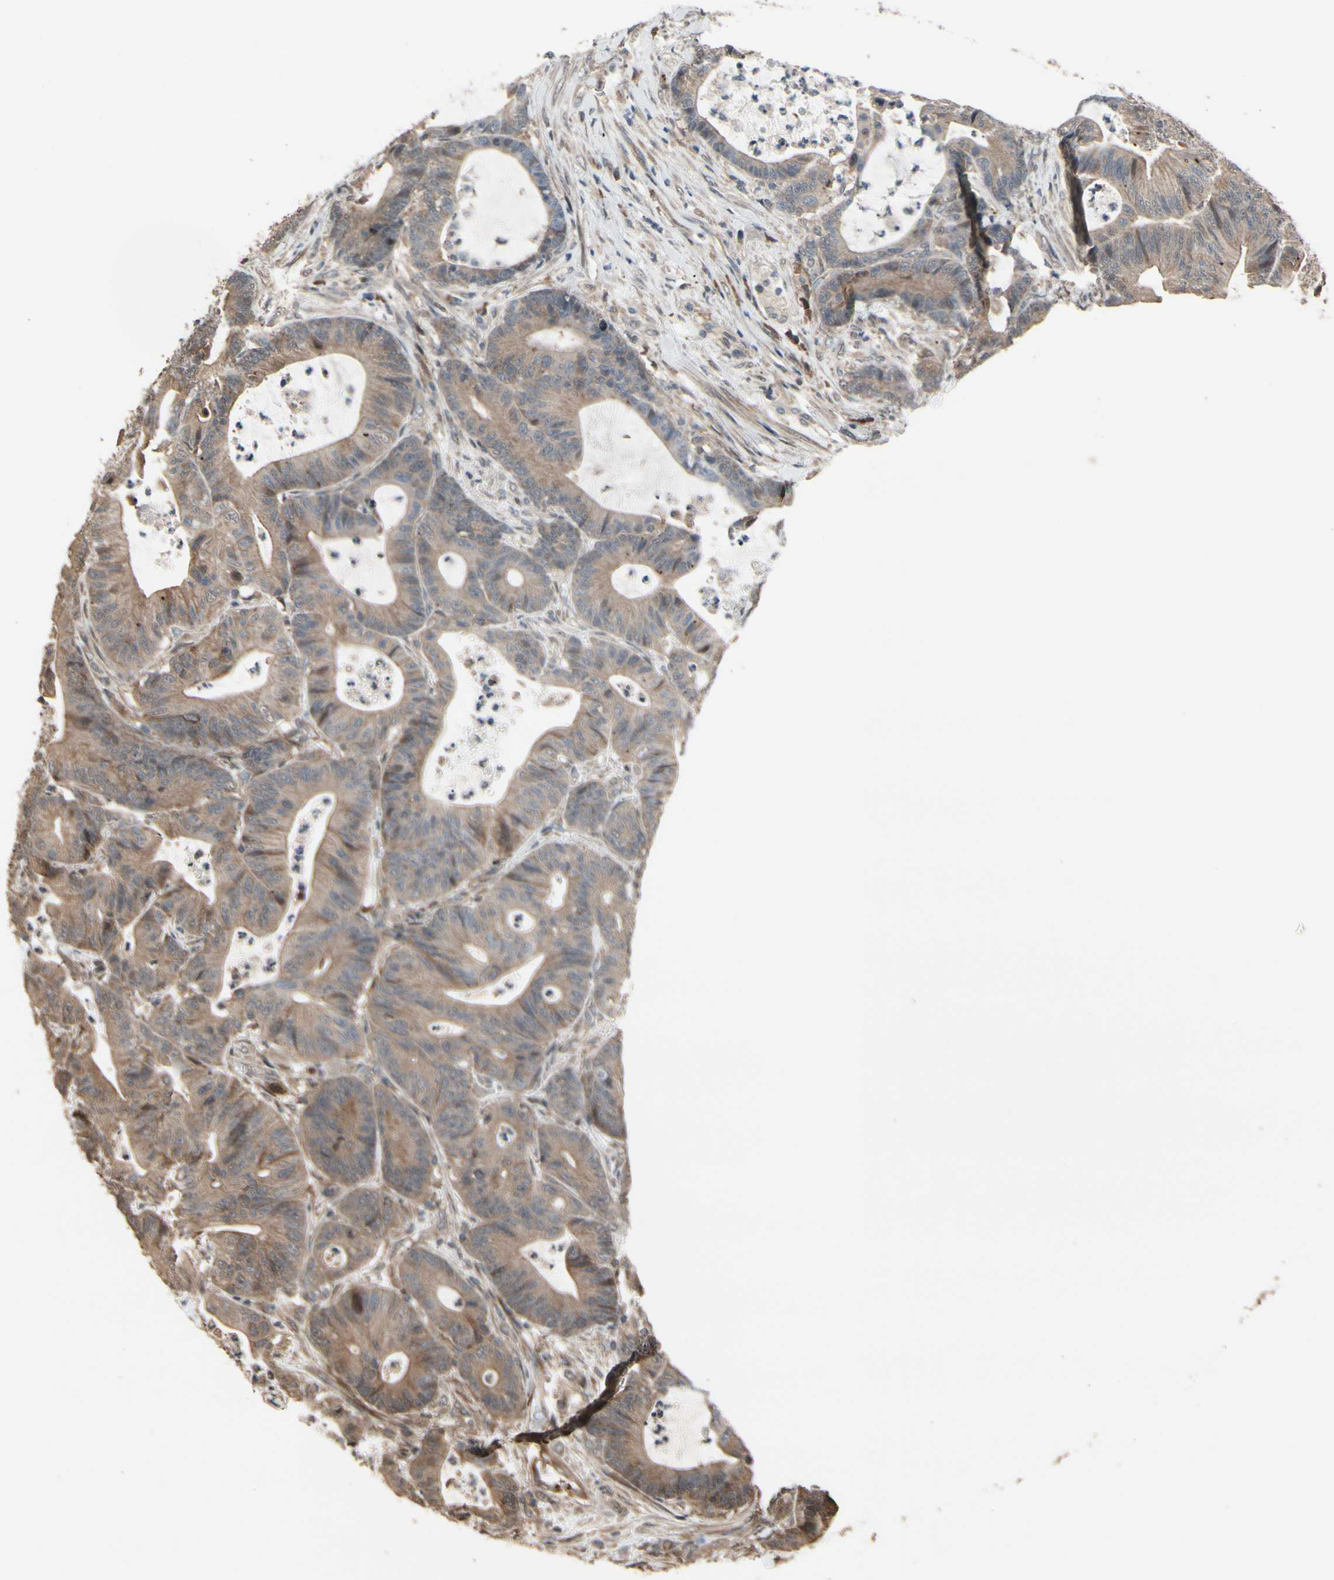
{"staining": {"intensity": "weak", "quantity": ">75%", "location": "cytoplasmic/membranous"}, "tissue": "colorectal cancer", "cell_type": "Tumor cells", "image_type": "cancer", "snomed": [{"axis": "morphology", "description": "Adenocarcinoma, NOS"}, {"axis": "topography", "description": "Colon"}], "caption": "IHC staining of adenocarcinoma (colorectal), which shows low levels of weak cytoplasmic/membranous positivity in about >75% of tumor cells indicating weak cytoplasmic/membranous protein expression. The staining was performed using DAB (brown) for protein detection and nuclei were counterstained in hematoxylin (blue).", "gene": "CSF1R", "patient": {"sex": "female", "age": 84}}